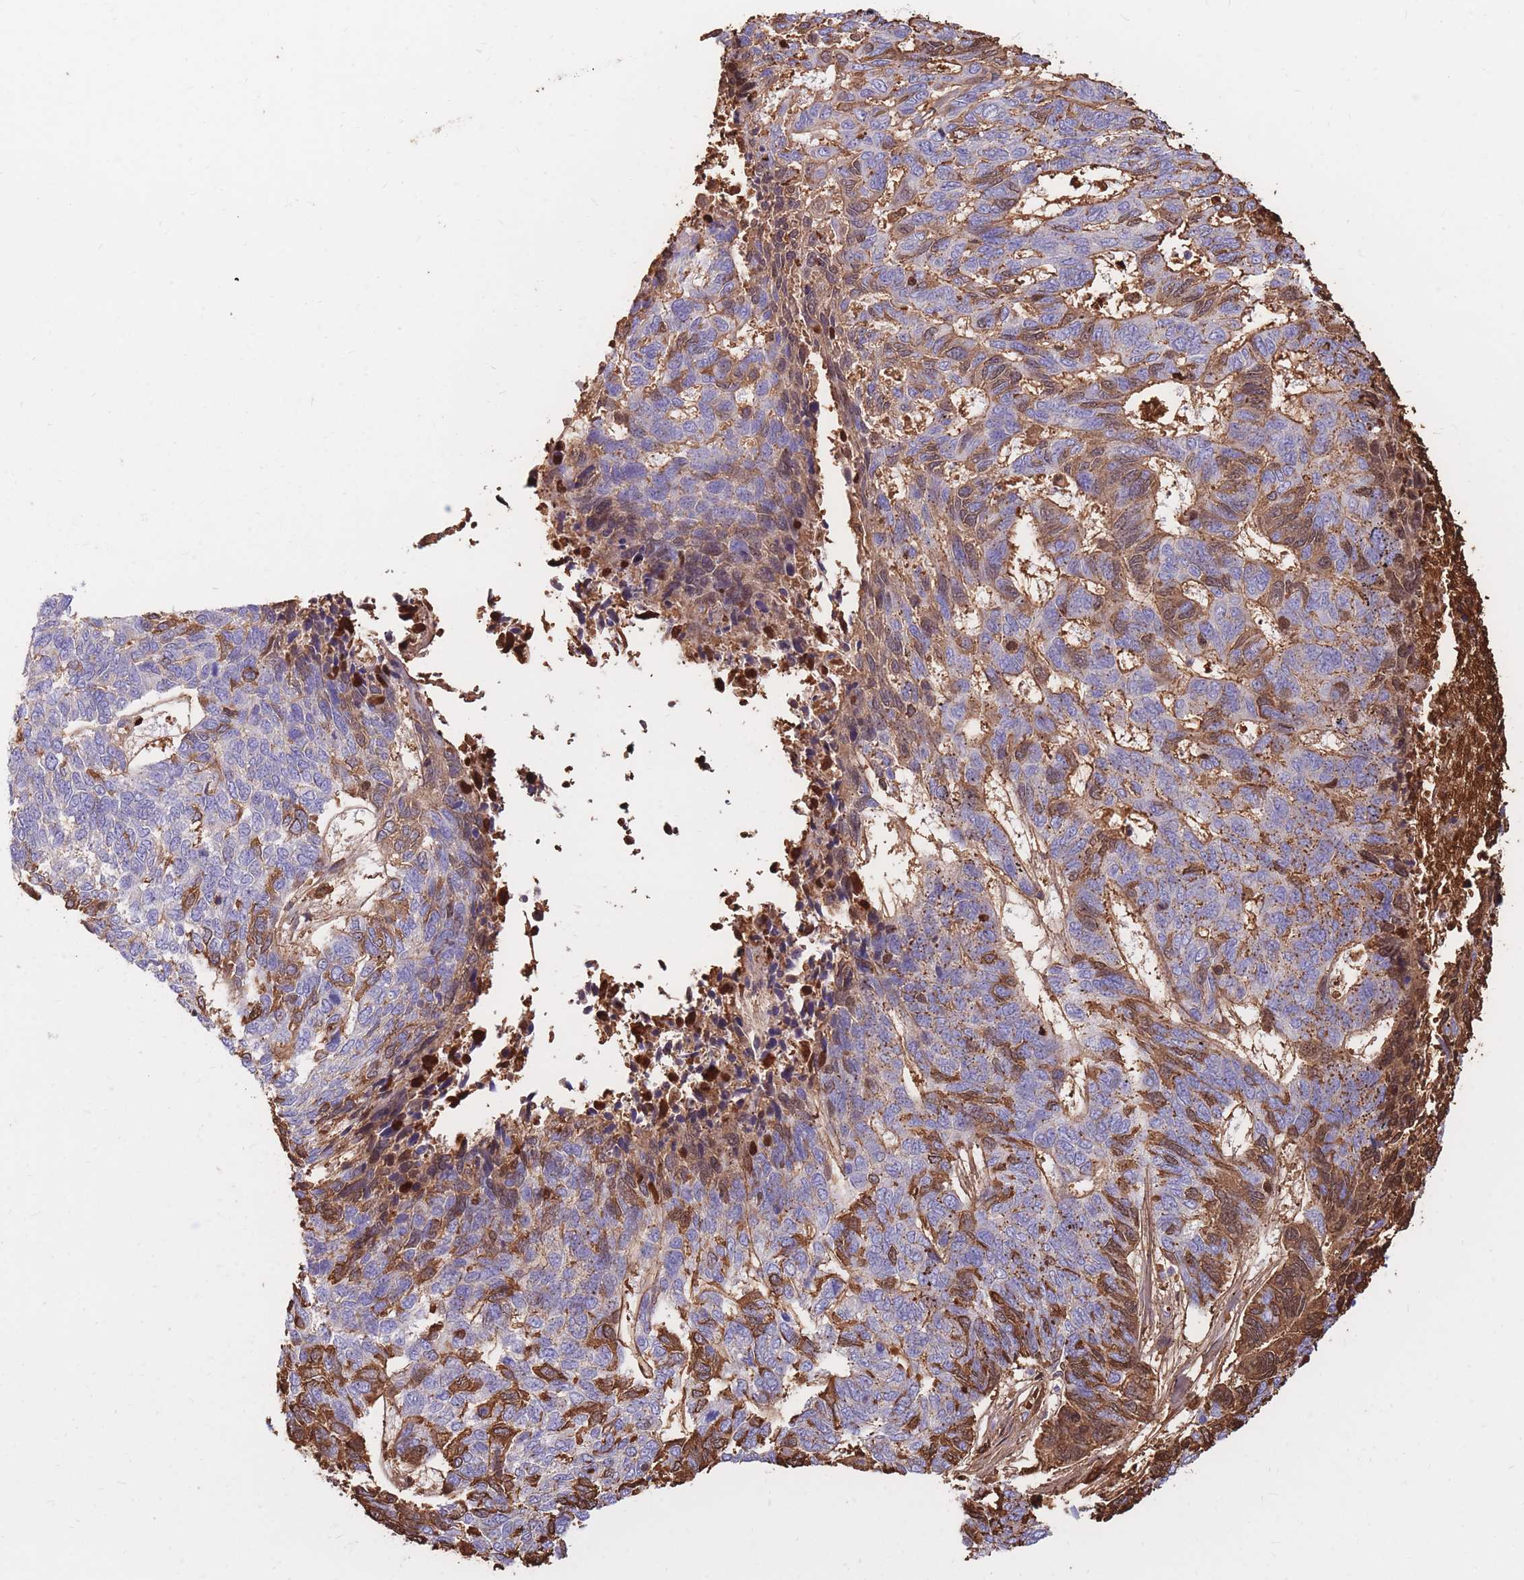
{"staining": {"intensity": "strong", "quantity": "<25%", "location": "cytoplasmic/membranous"}, "tissue": "skin cancer", "cell_type": "Tumor cells", "image_type": "cancer", "snomed": [{"axis": "morphology", "description": "Basal cell carcinoma"}, {"axis": "topography", "description": "Skin"}], "caption": "A high-resolution image shows immunohistochemistry (IHC) staining of skin basal cell carcinoma, which demonstrates strong cytoplasmic/membranous expression in about <25% of tumor cells.", "gene": "ATP10D", "patient": {"sex": "female", "age": 65}}